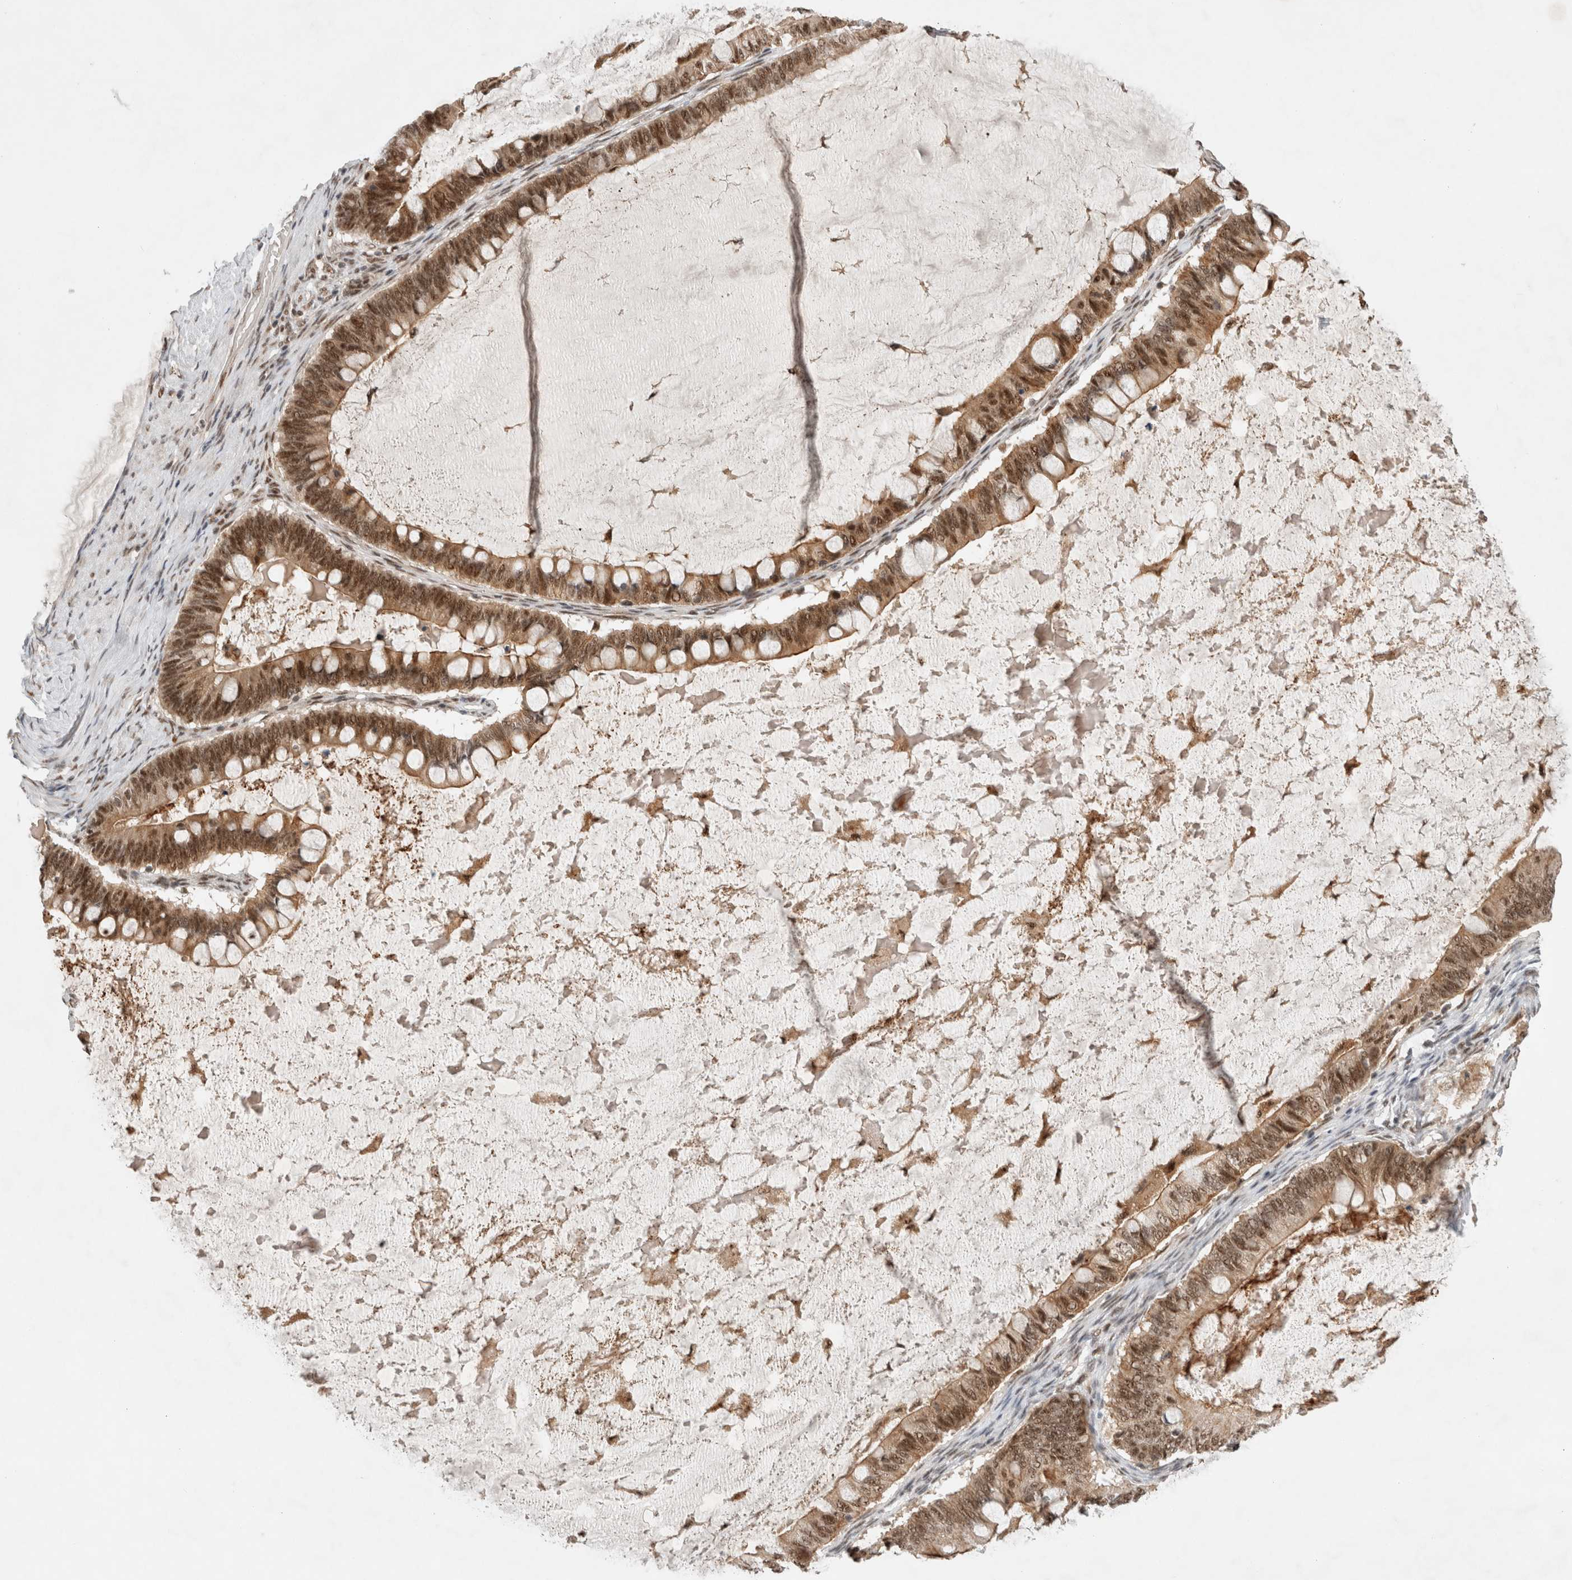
{"staining": {"intensity": "moderate", "quantity": ">75%", "location": "cytoplasmic/membranous,nuclear"}, "tissue": "ovarian cancer", "cell_type": "Tumor cells", "image_type": "cancer", "snomed": [{"axis": "morphology", "description": "Cystadenocarcinoma, mucinous, NOS"}, {"axis": "topography", "description": "Ovary"}], "caption": "Approximately >75% of tumor cells in human ovarian cancer reveal moderate cytoplasmic/membranous and nuclear protein positivity as visualized by brown immunohistochemical staining.", "gene": "NCAPG2", "patient": {"sex": "female", "age": 61}}